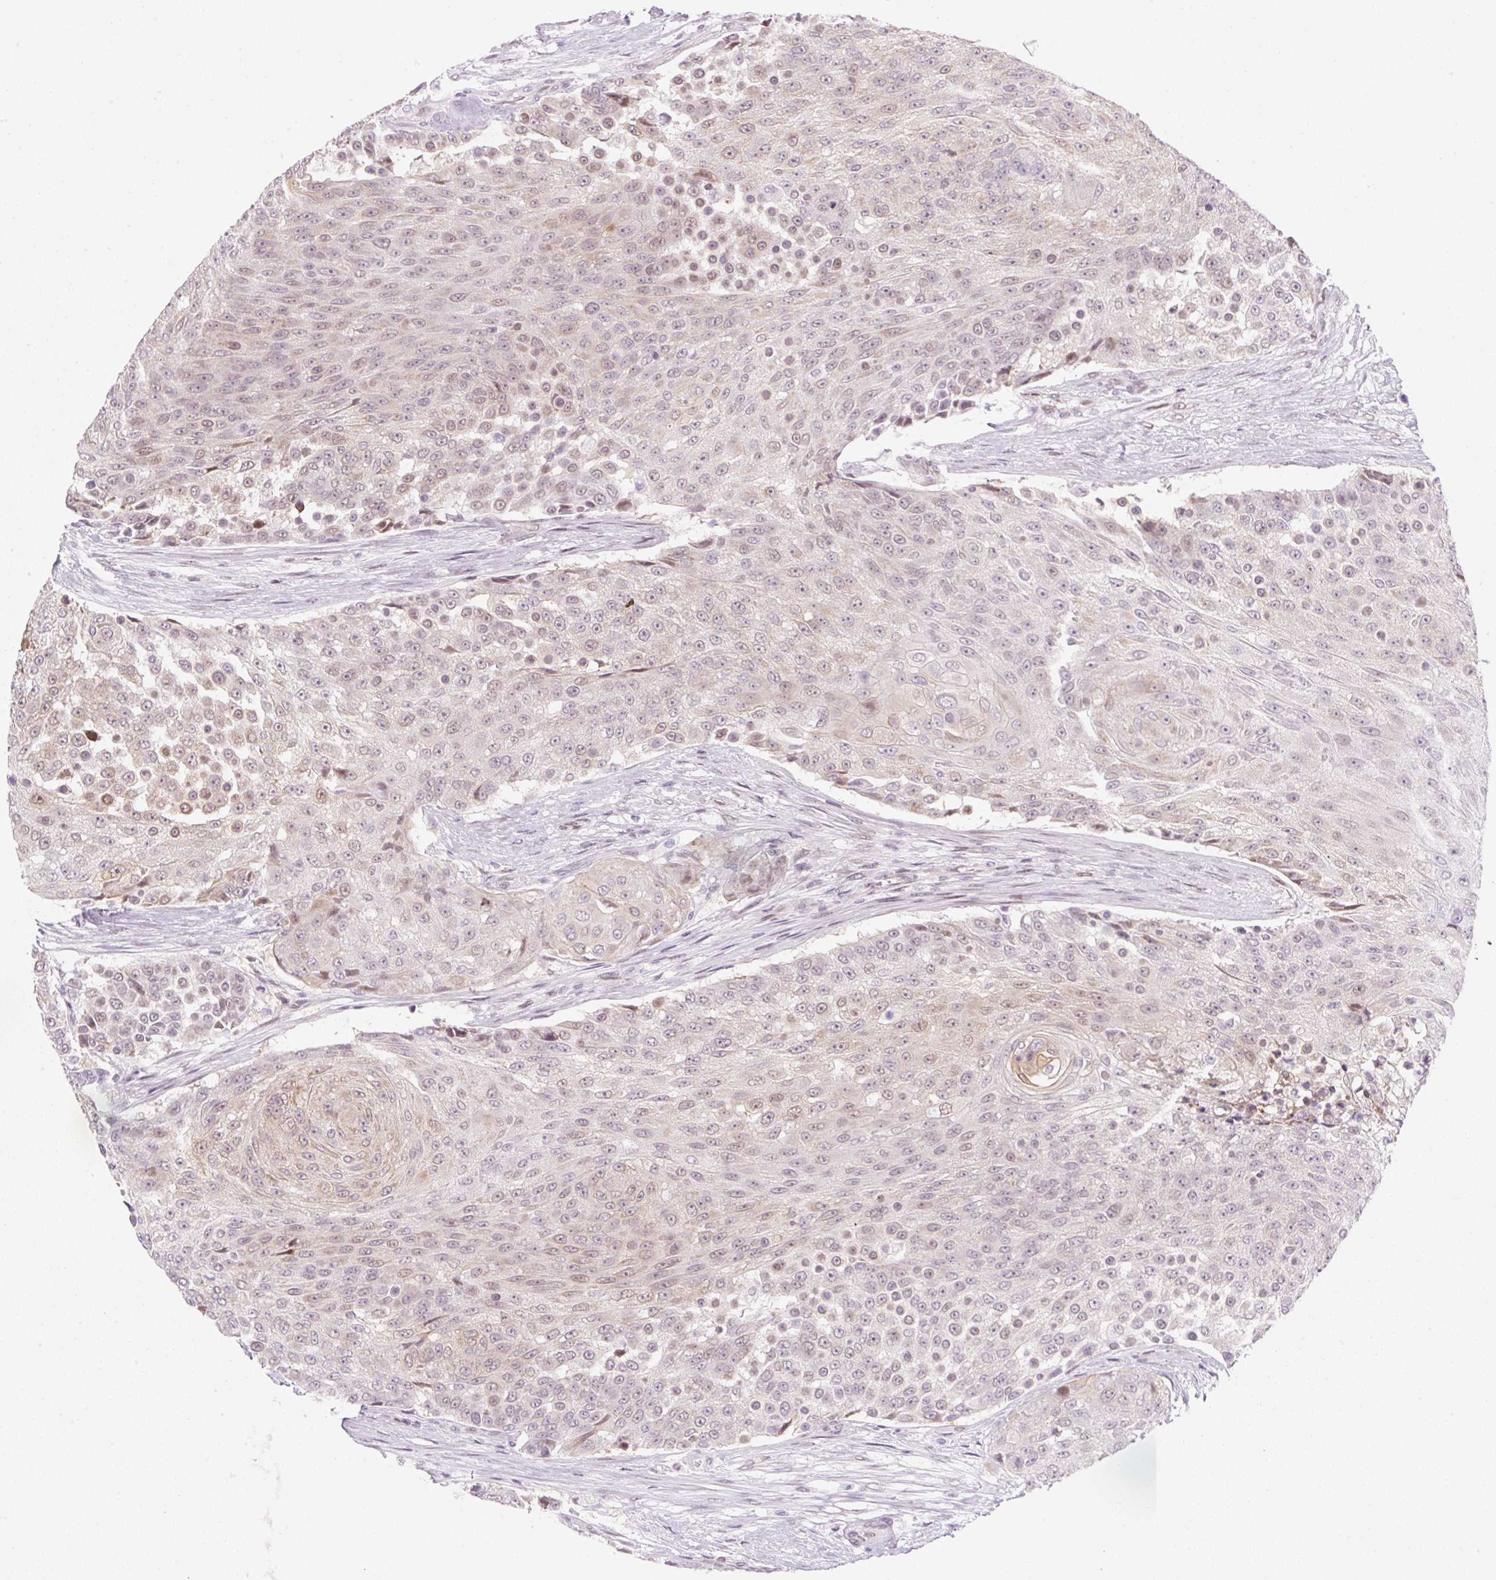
{"staining": {"intensity": "weak", "quantity": "25%-75%", "location": "nuclear"}, "tissue": "urothelial cancer", "cell_type": "Tumor cells", "image_type": "cancer", "snomed": [{"axis": "morphology", "description": "Urothelial carcinoma, High grade"}, {"axis": "topography", "description": "Urinary bladder"}], "caption": "Protein staining demonstrates weak nuclear staining in about 25%-75% of tumor cells in high-grade urothelial carcinoma. (IHC, brightfield microscopy, high magnification).", "gene": "SYNE3", "patient": {"sex": "female", "age": 63}}